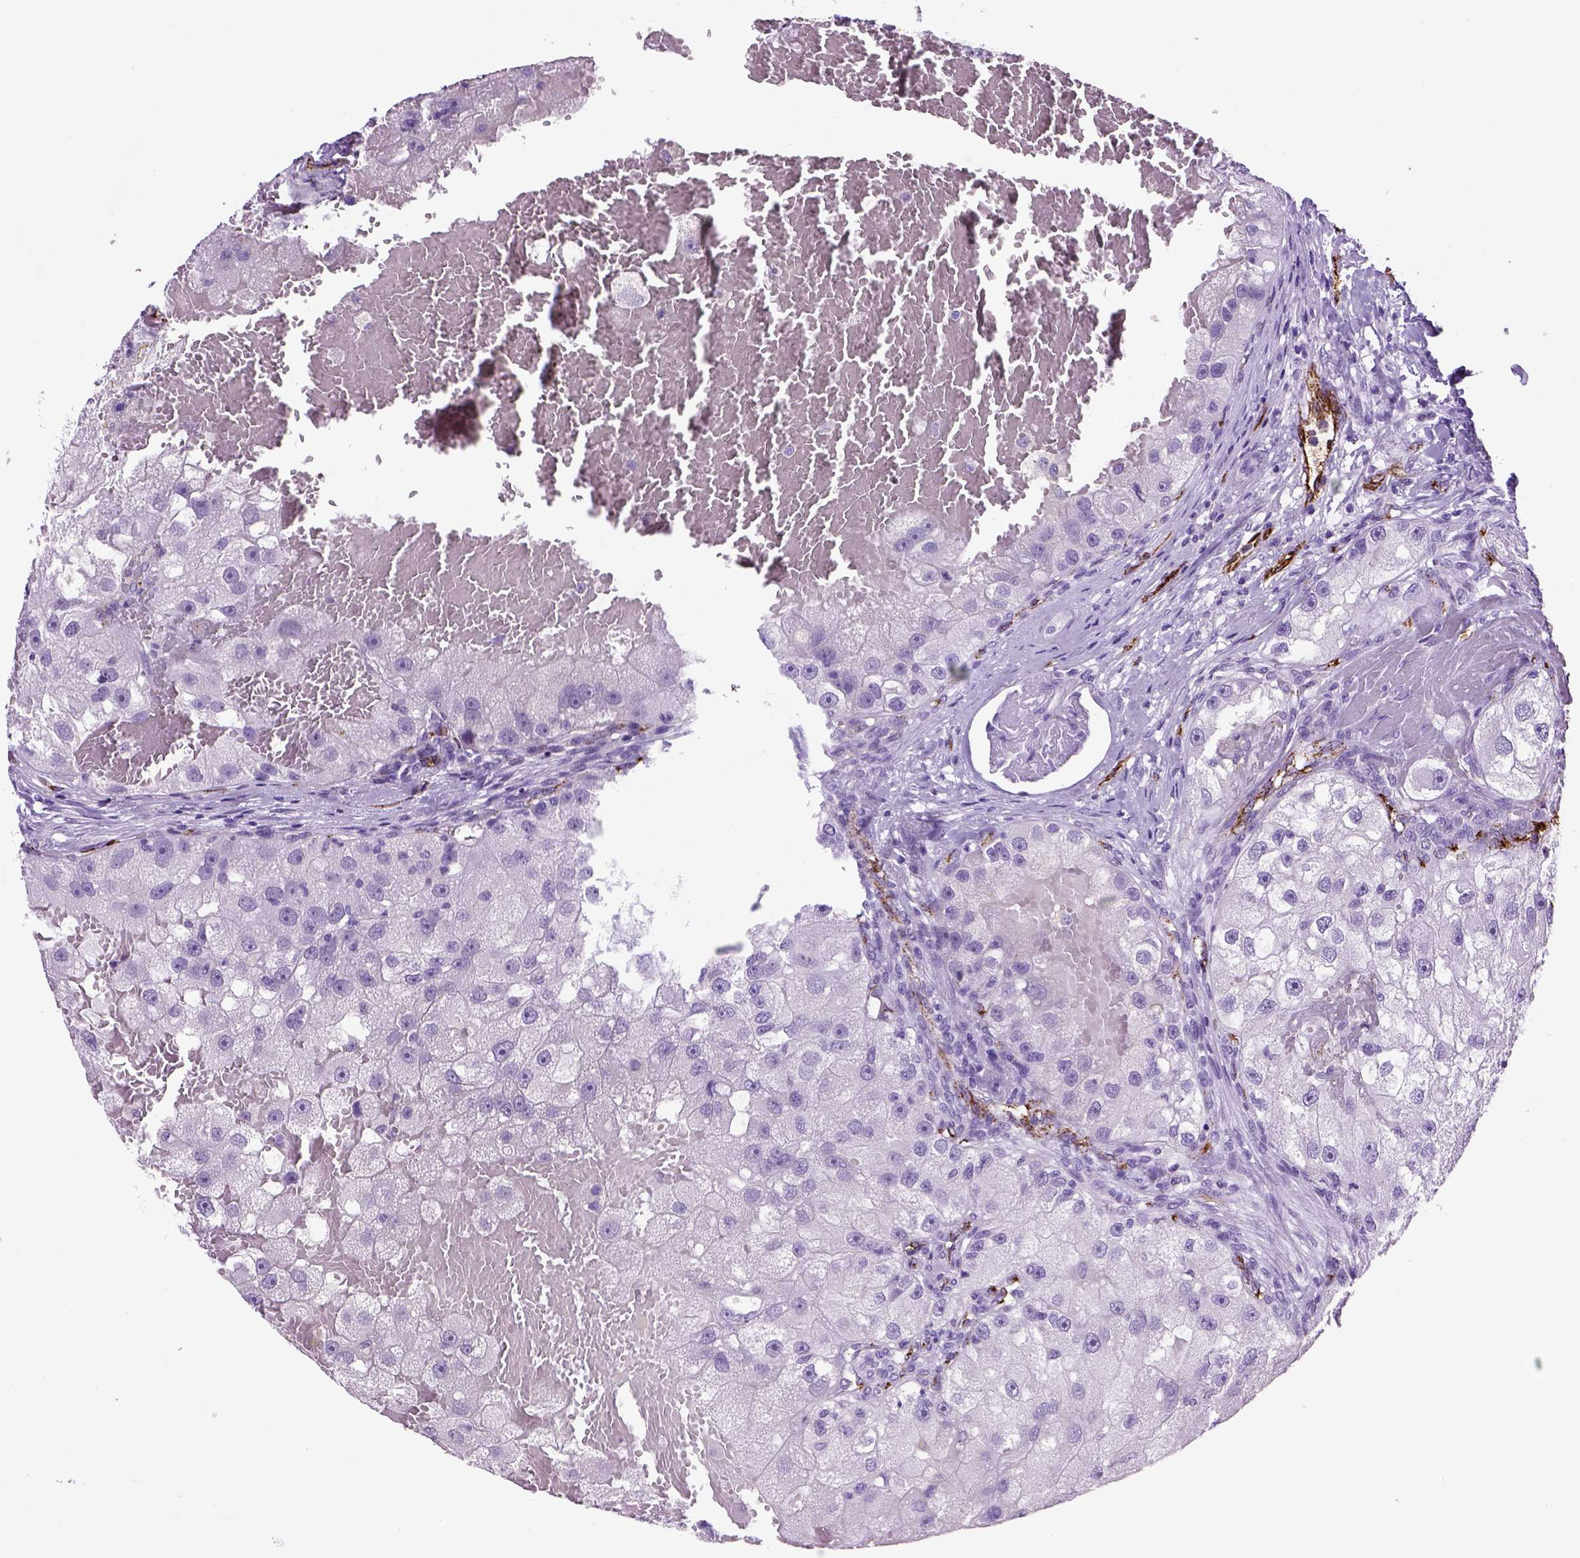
{"staining": {"intensity": "negative", "quantity": "none", "location": "none"}, "tissue": "renal cancer", "cell_type": "Tumor cells", "image_type": "cancer", "snomed": [{"axis": "morphology", "description": "Adenocarcinoma, NOS"}, {"axis": "topography", "description": "Kidney"}], "caption": "A high-resolution image shows immunohistochemistry staining of renal cancer, which exhibits no significant positivity in tumor cells. The staining was performed using DAB to visualize the protein expression in brown, while the nuclei were stained in blue with hematoxylin (Magnification: 20x).", "gene": "VWF", "patient": {"sex": "male", "age": 63}}